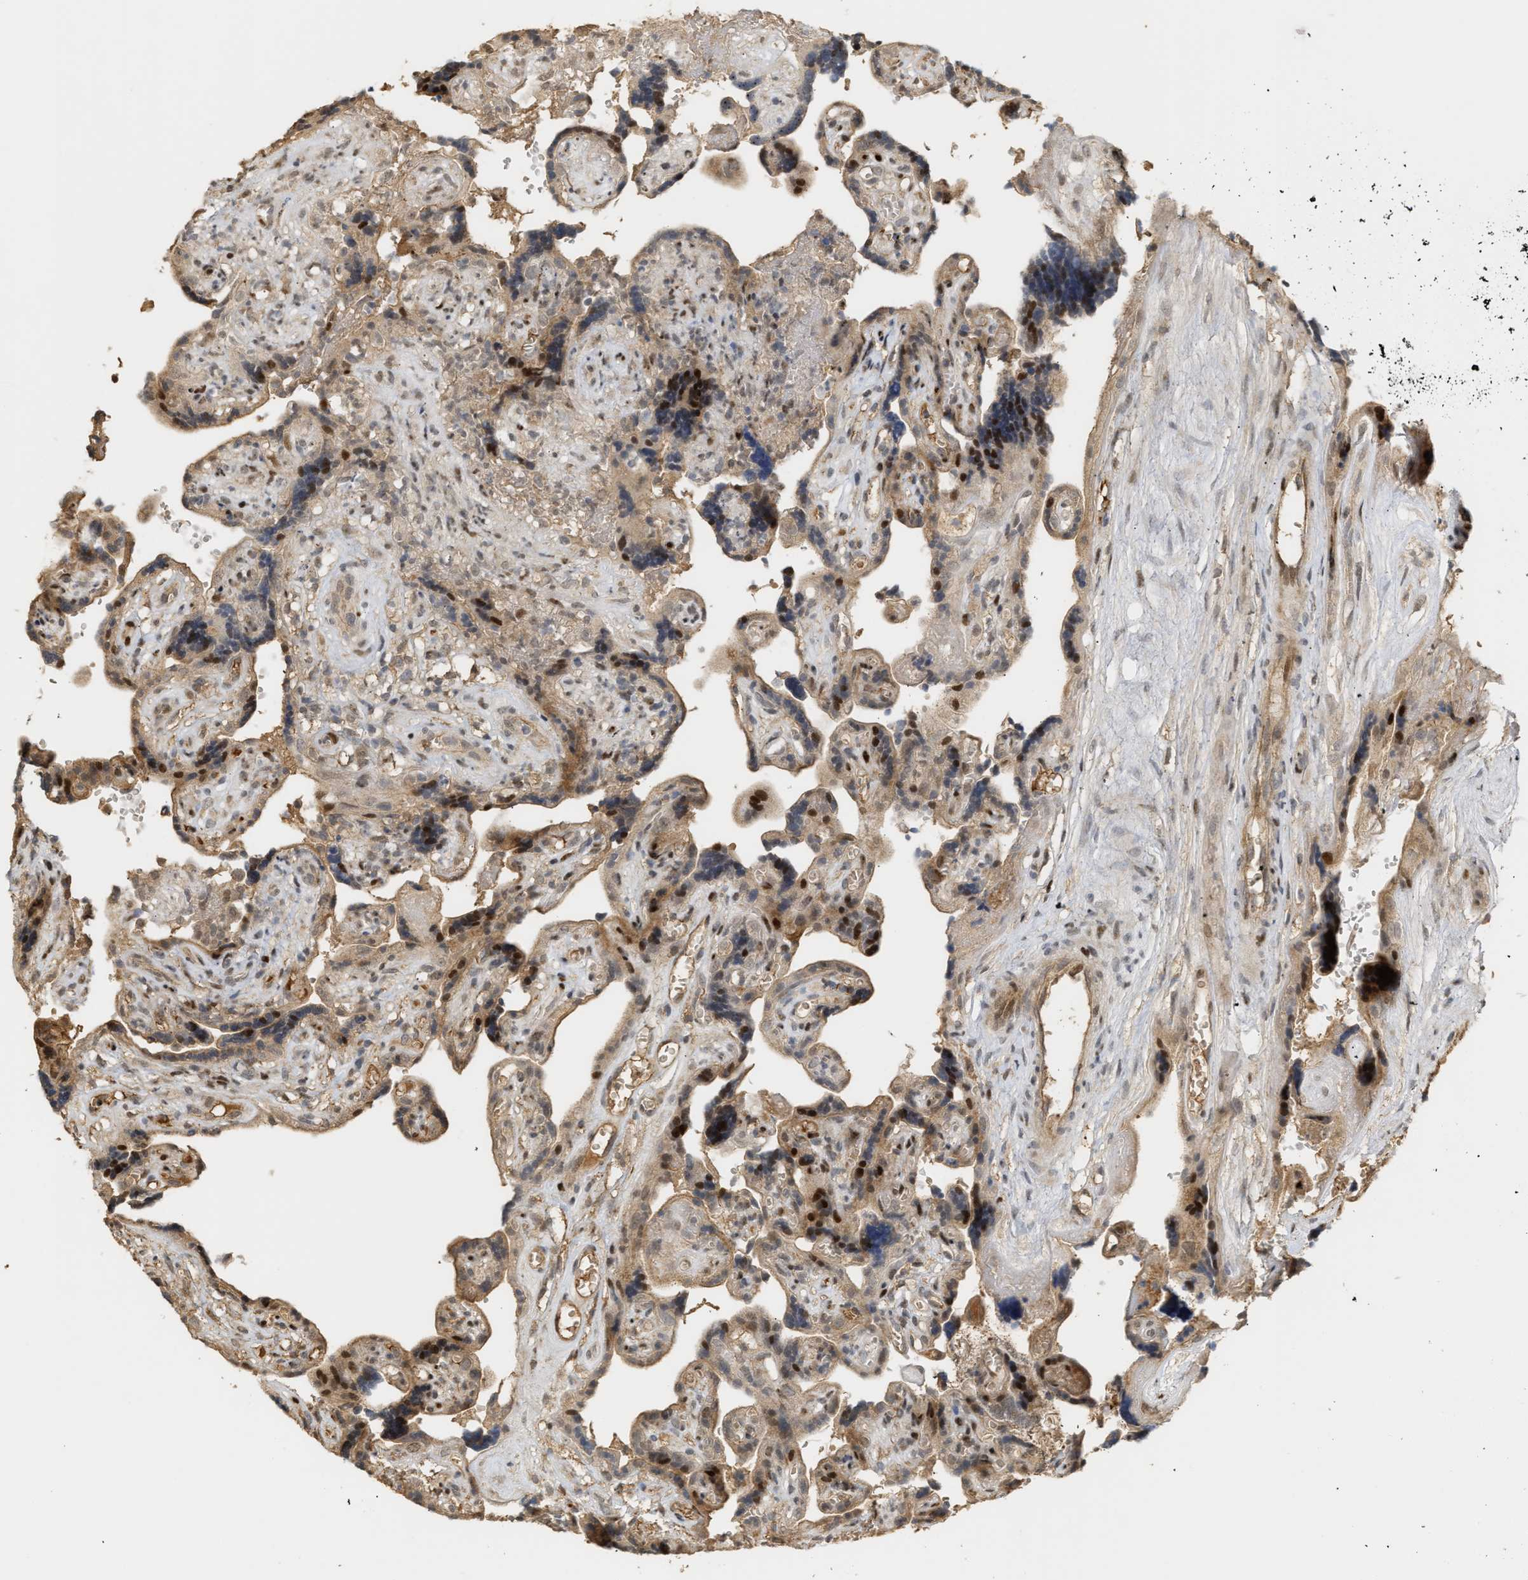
{"staining": {"intensity": "moderate", "quantity": ">75%", "location": "cytoplasmic/membranous,nuclear"}, "tissue": "placenta", "cell_type": "Decidual cells", "image_type": "normal", "snomed": [{"axis": "morphology", "description": "Normal tissue, NOS"}, {"axis": "topography", "description": "Placenta"}], "caption": "Human placenta stained with a brown dye displays moderate cytoplasmic/membranous,nuclear positive positivity in approximately >75% of decidual cells.", "gene": "ZFAND5", "patient": {"sex": "female", "age": 30}}